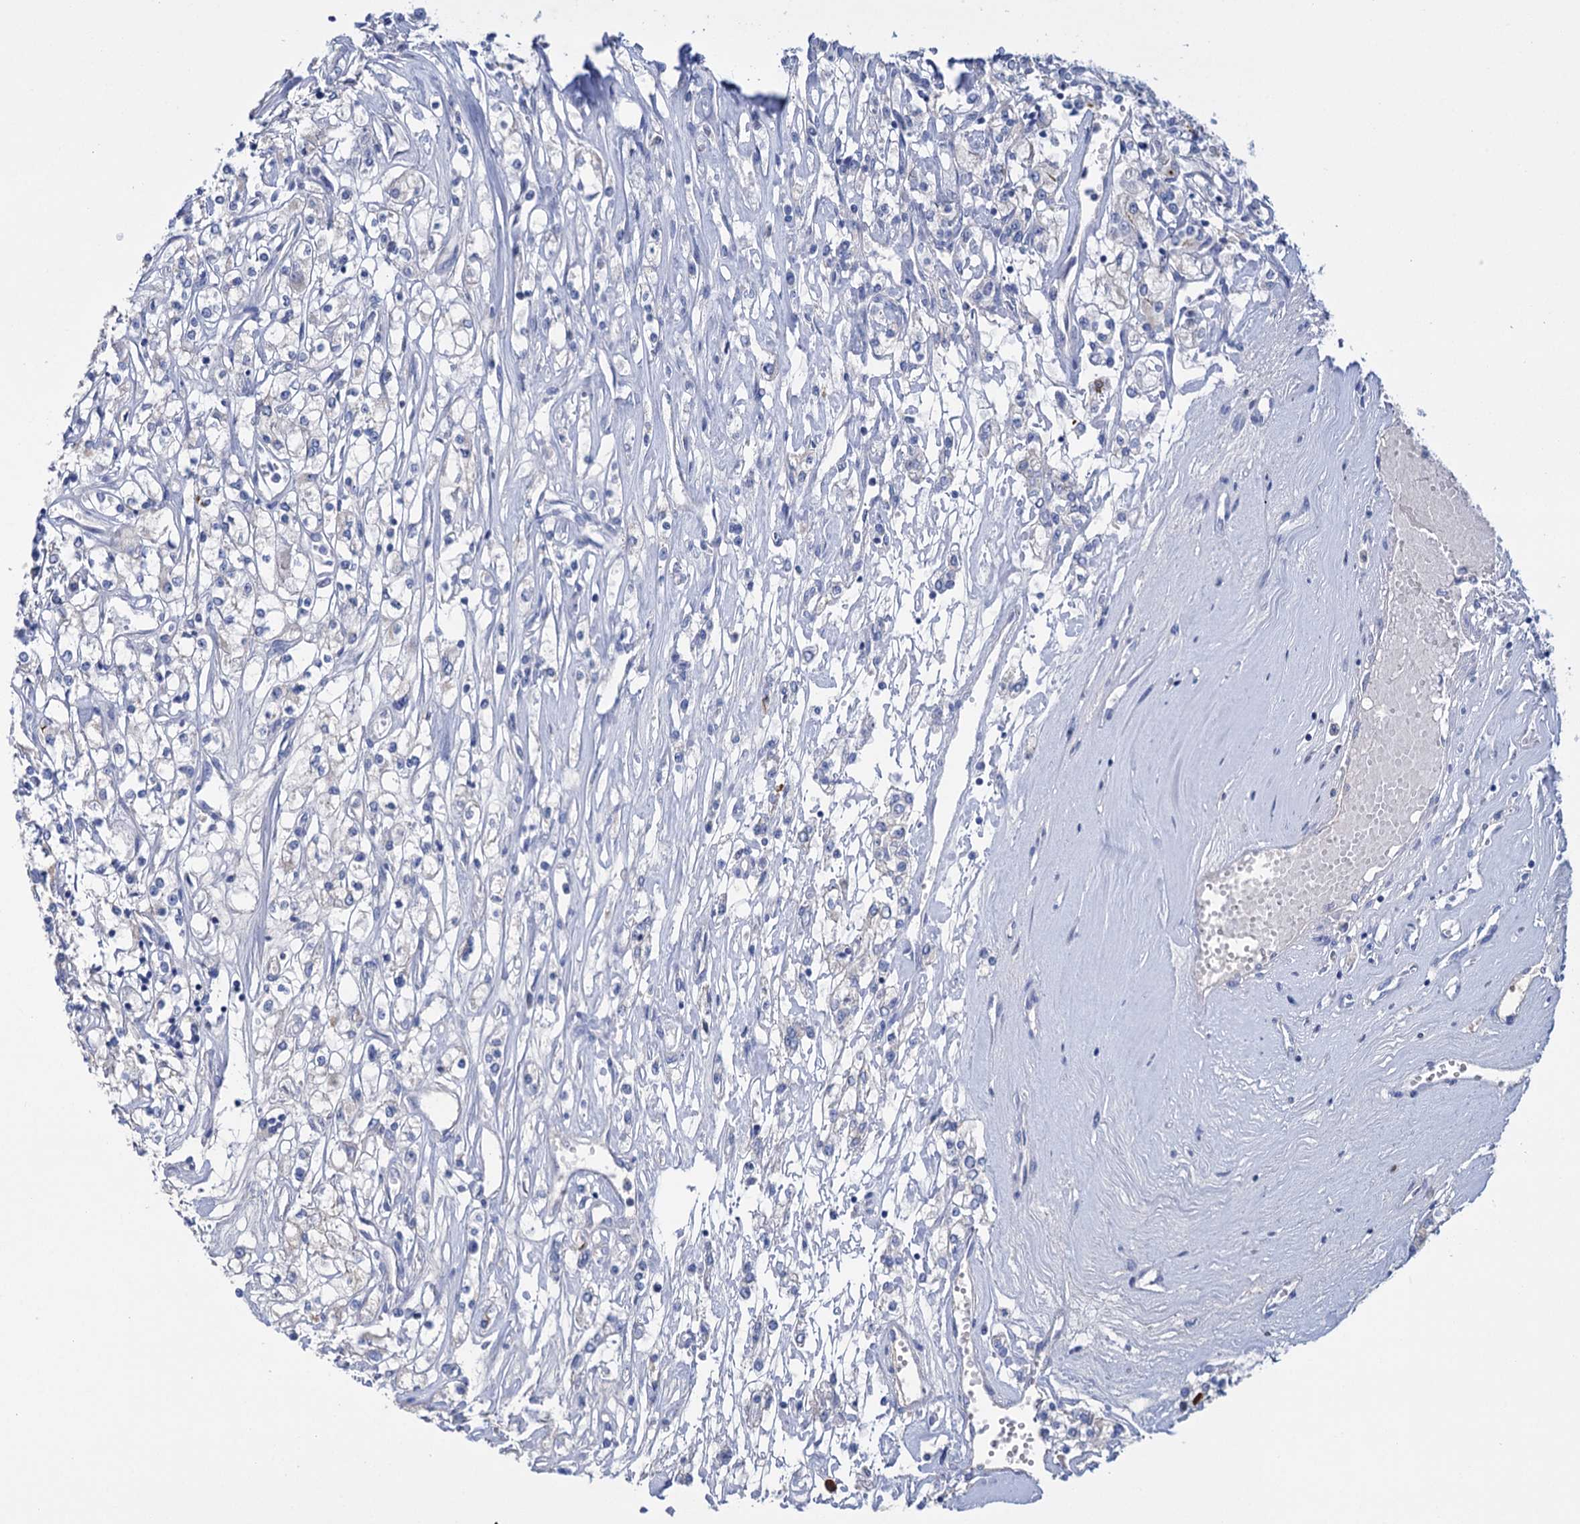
{"staining": {"intensity": "negative", "quantity": "none", "location": "none"}, "tissue": "renal cancer", "cell_type": "Tumor cells", "image_type": "cancer", "snomed": [{"axis": "morphology", "description": "Adenocarcinoma, NOS"}, {"axis": "topography", "description": "Kidney"}], "caption": "The image shows no staining of tumor cells in adenocarcinoma (renal). Brightfield microscopy of immunohistochemistry stained with DAB (brown) and hematoxylin (blue), captured at high magnification.", "gene": "FBXW12", "patient": {"sex": "female", "age": 59}}